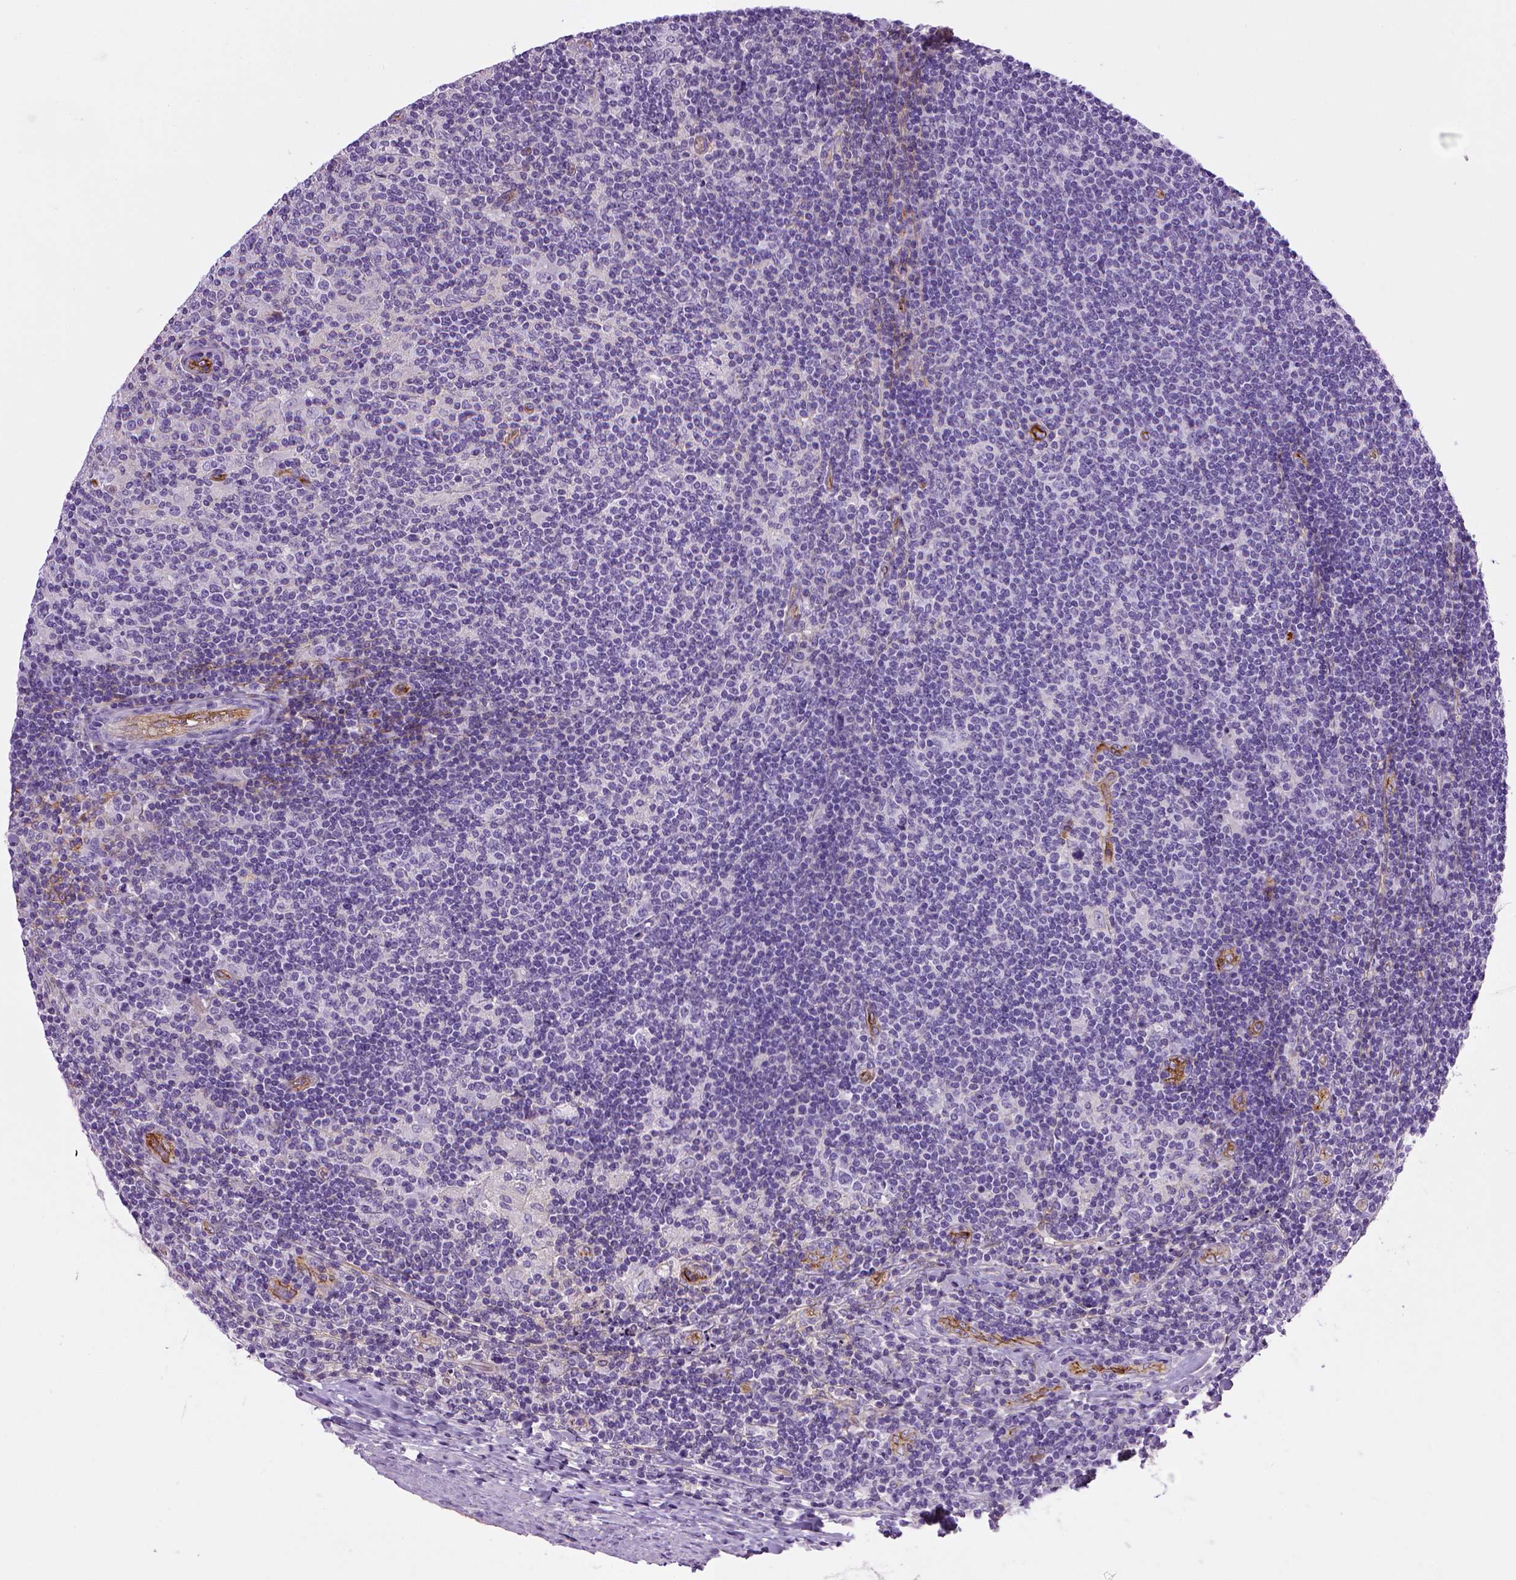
{"staining": {"intensity": "negative", "quantity": "none", "location": "none"}, "tissue": "lymphoma", "cell_type": "Tumor cells", "image_type": "cancer", "snomed": [{"axis": "morphology", "description": "Hodgkin's disease, NOS"}, {"axis": "topography", "description": "Lymph node"}], "caption": "Tumor cells are negative for protein expression in human Hodgkin's disease.", "gene": "ENG", "patient": {"sex": "male", "age": 40}}